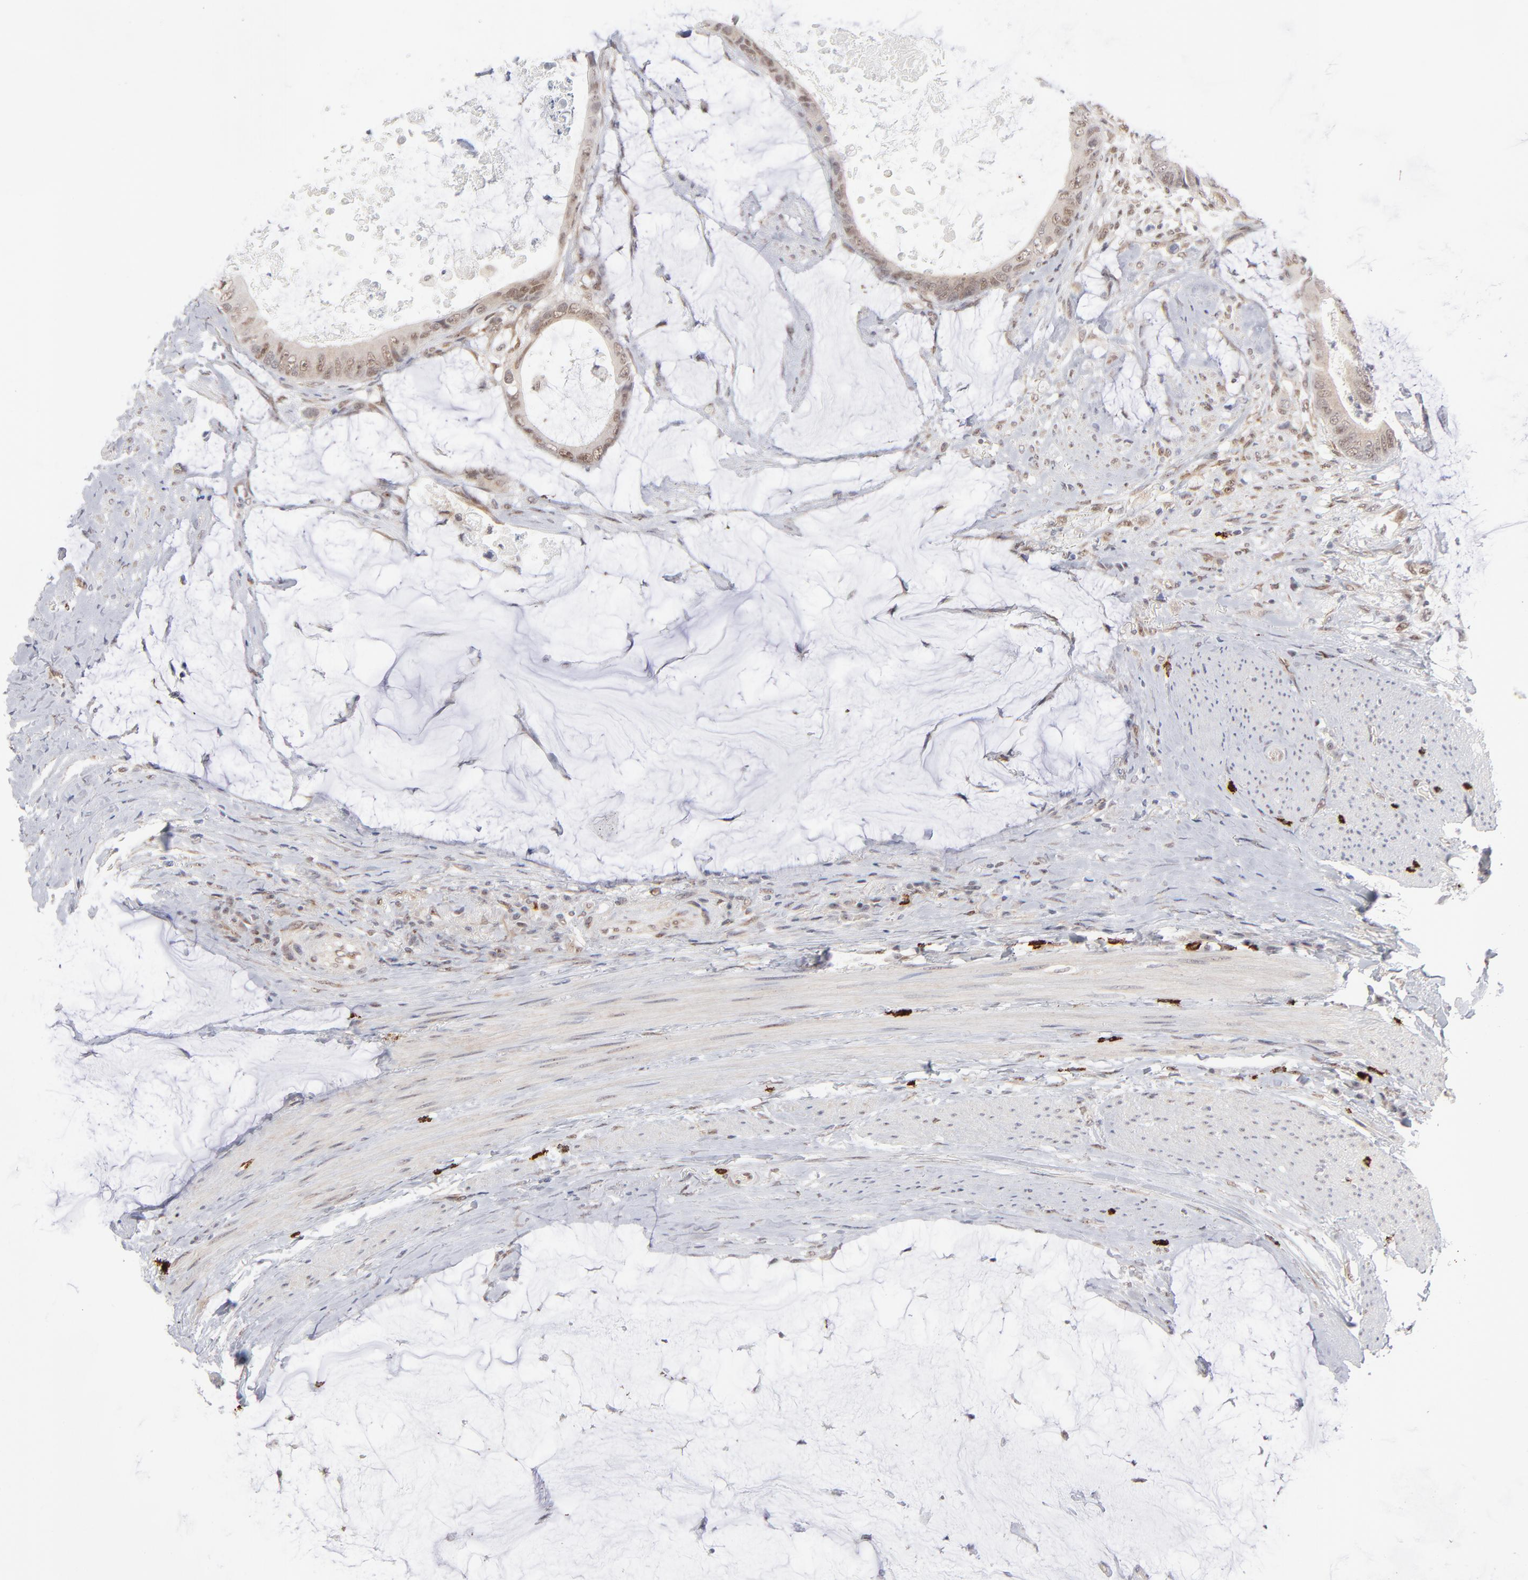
{"staining": {"intensity": "weak", "quantity": ">75%", "location": "cytoplasmic/membranous,nuclear"}, "tissue": "colorectal cancer", "cell_type": "Tumor cells", "image_type": "cancer", "snomed": [{"axis": "morphology", "description": "Normal tissue, NOS"}, {"axis": "morphology", "description": "Adenocarcinoma, NOS"}, {"axis": "topography", "description": "Rectum"}, {"axis": "topography", "description": "Peripheral nerve tissue"}], "caption": "The image demonstrates a brown stain indicating the presence of a protein in the cytoplasmic/membranous and nuclear of tumor cells in colorectal cancer.", "gene": "NBN", "patient": {"sex": "female", "age": 77}}